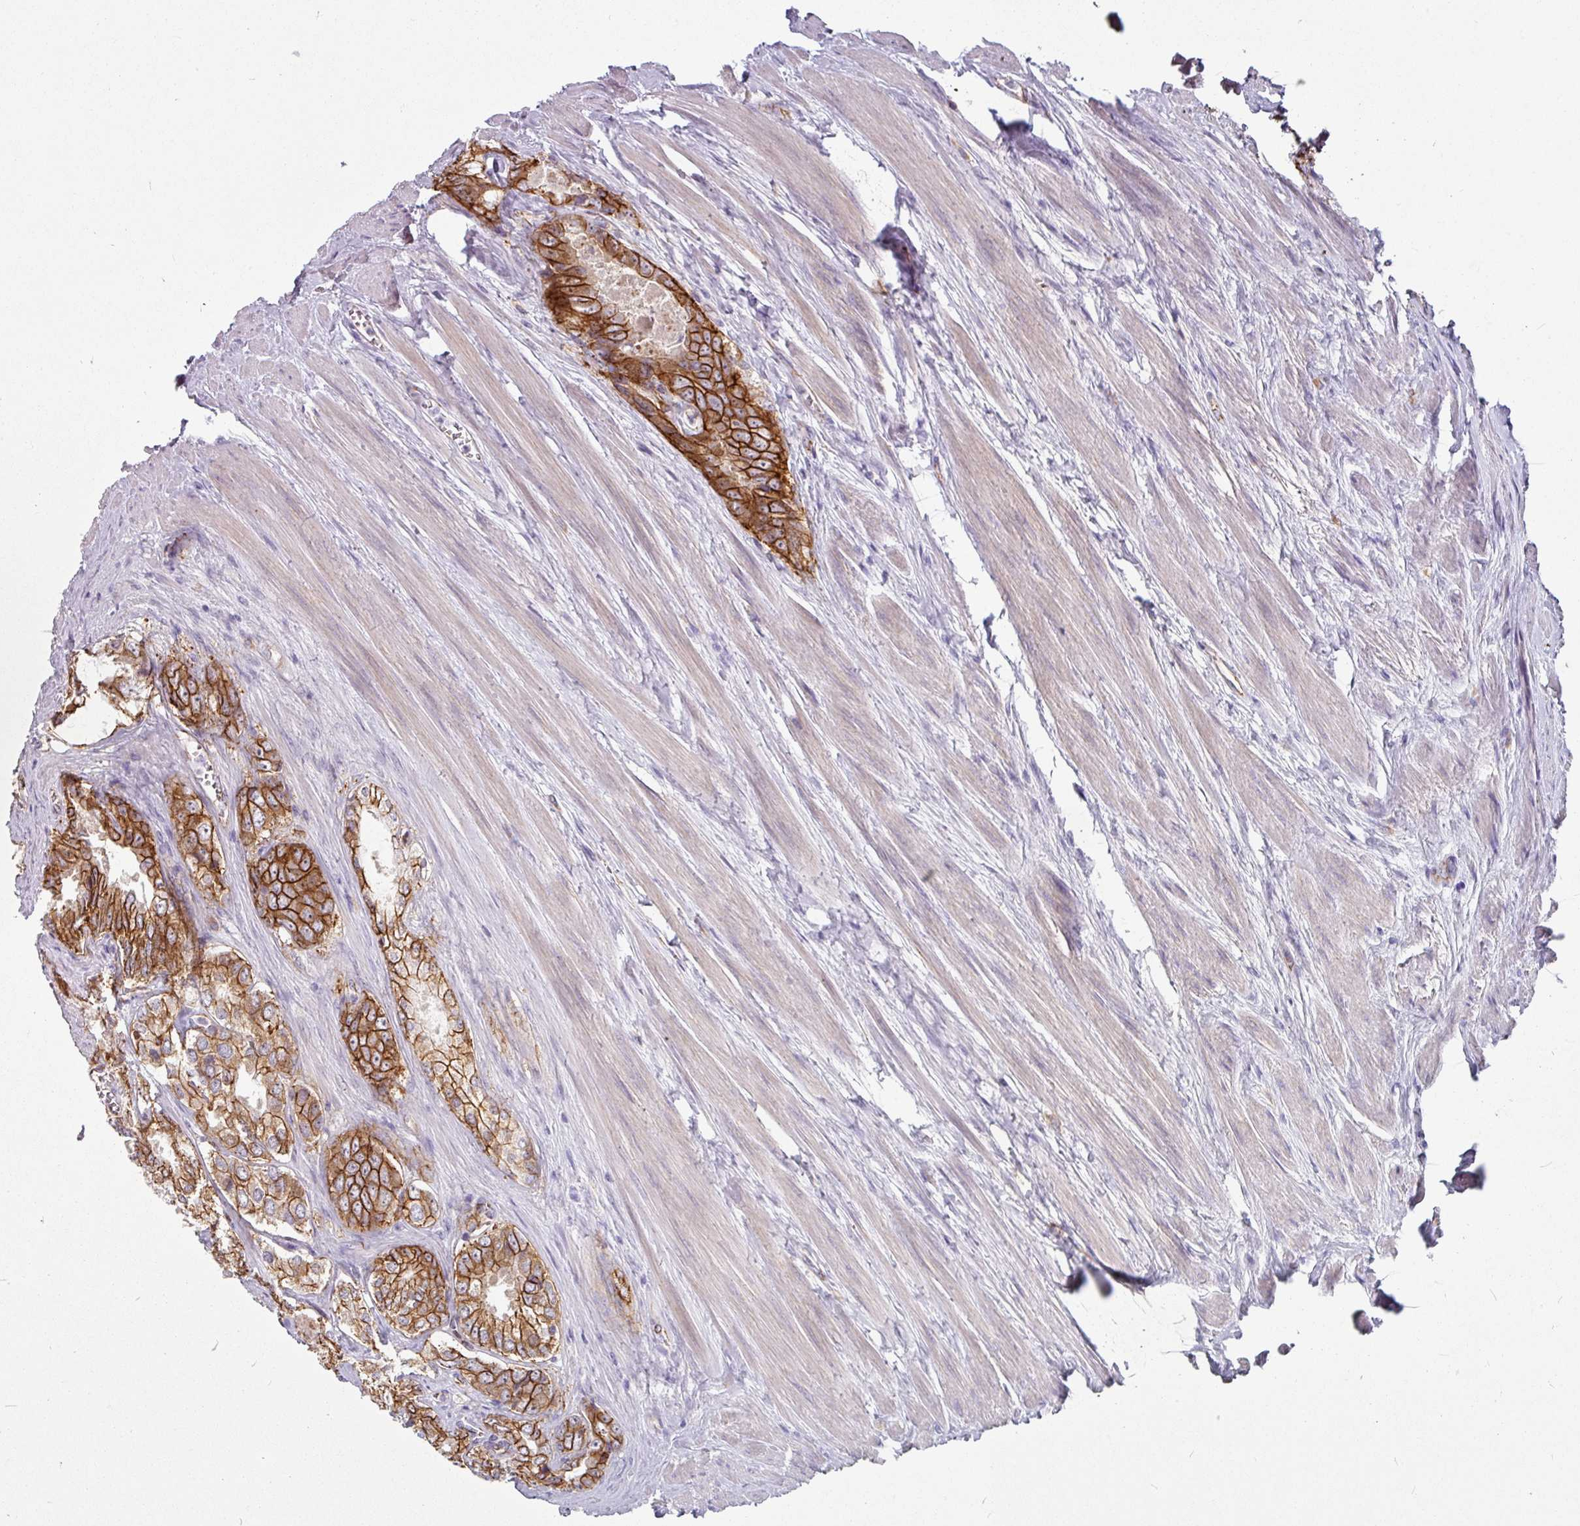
{"staining": {"intensity": "strong", "quantity": ">75%", "location": "cytoplasmic/membranous"}, "tissue": "prostate cancer", "cell_type": "Tumor cells", "image_type": "cancer", "snomed": [{"axis": "morphology", "description": "Adenocarcinoma, Low grade"}, {"axis": "topography", "description": "Prostate"}], "caption": "High-magnification brightfield microscopy of prostate cancer (low-grade adenocarcinoma) stained with DAB (3,3'-diaminobenzidine) (brown) and counterstained with hematoxylin (blue). tumor cells exhibit strong cytoplasmic/membranous expression is seen in approximately>75% of cells.", "gene": "JUP", "patient": {"sex": "male", "age": 68}}